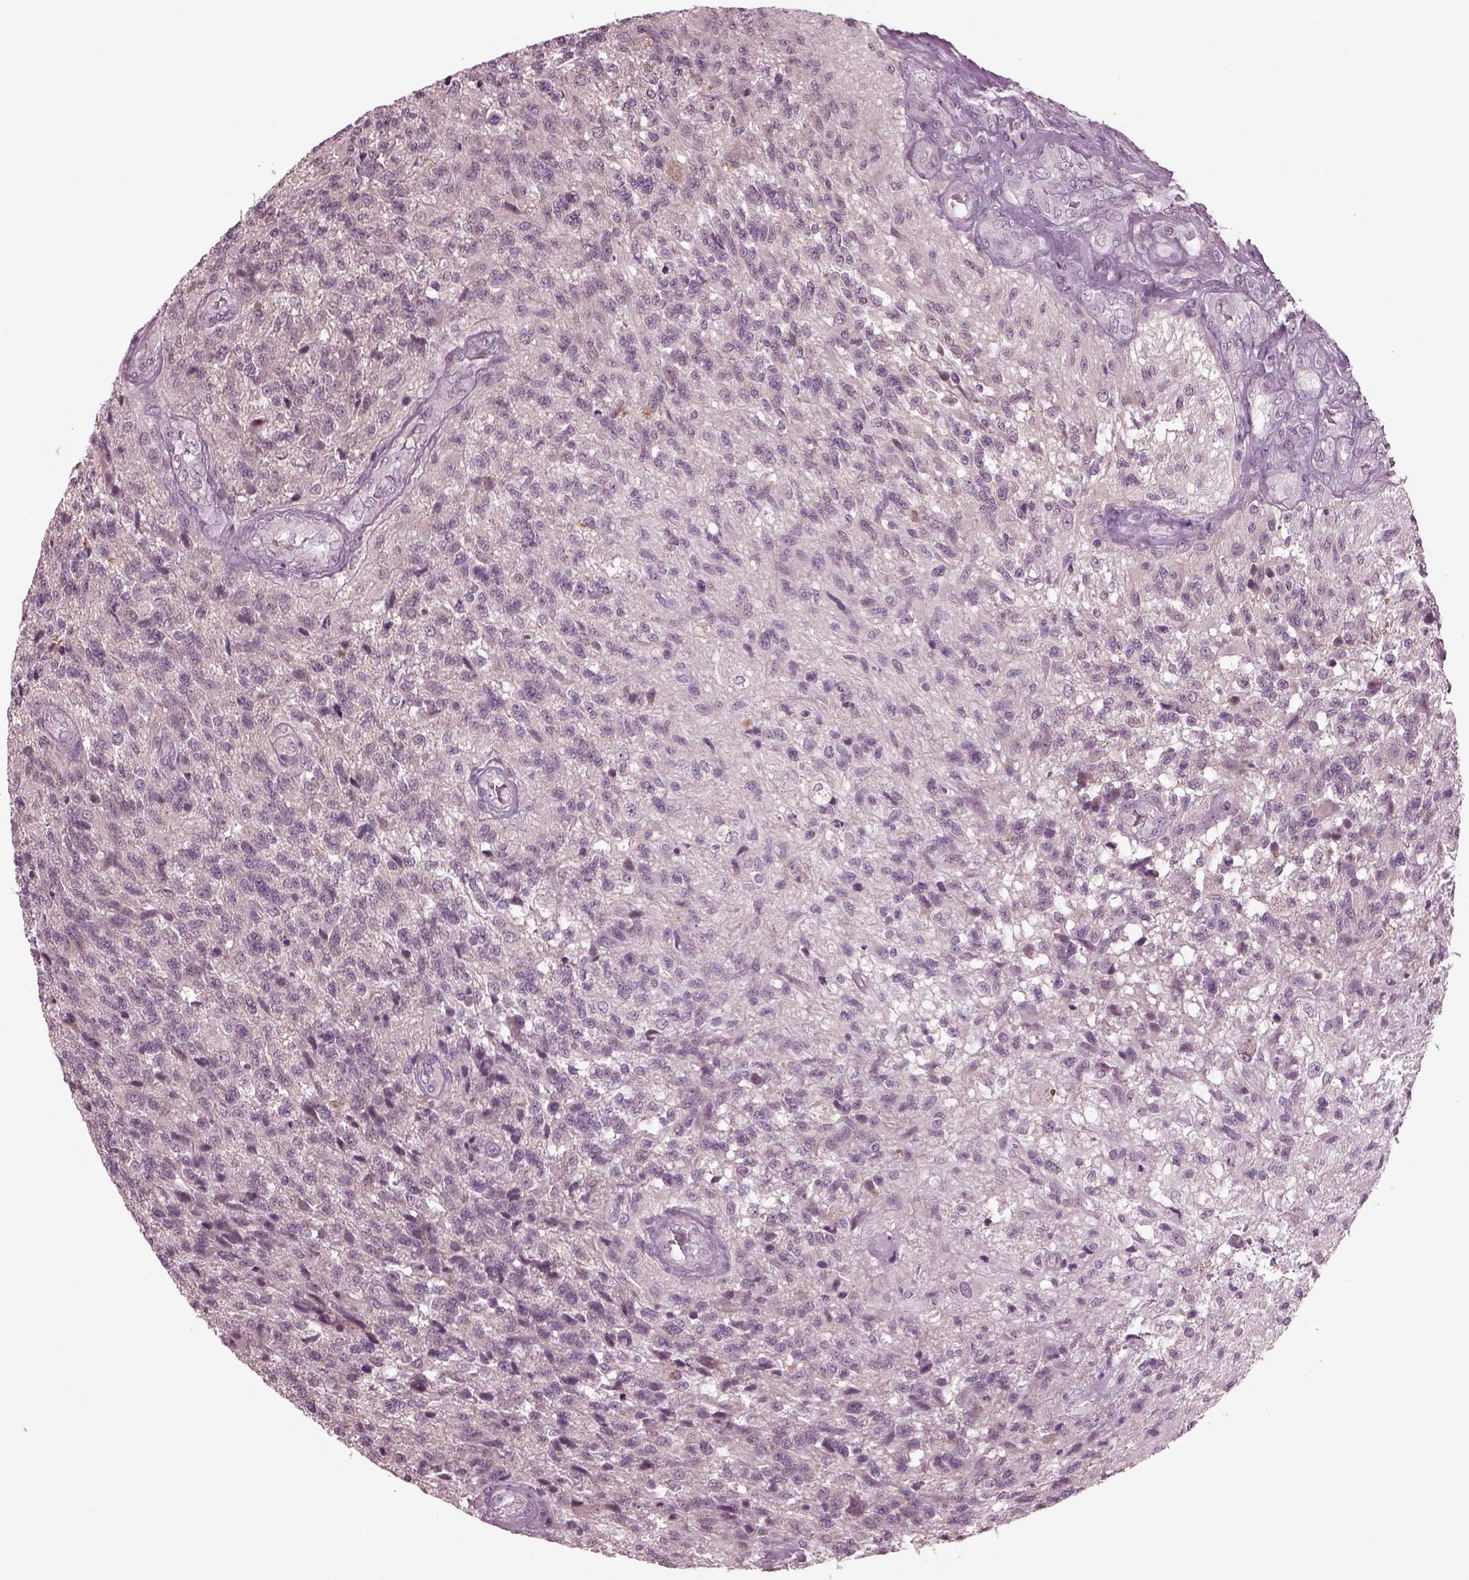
{"staining": {"intensity": "negative", "quantity": "none", "location": "none"}, "tissue": "glioma", "cell_type": "Tumor cells", "image_type": "cancer", "snomed": [{"axis": "morphology", "description": "Glioma, malignant, High grade"}, {"axis": "topography", "description": "Brain"}], "caption": "DAB (3,3'-diaminobenzidine) immunohistochemical staining of malignant glioma (high-grade) demonstrates no significant positivity in tumor cells.", "gene": "CLCN4", "patient": {"sex": "male", "age": 56}}